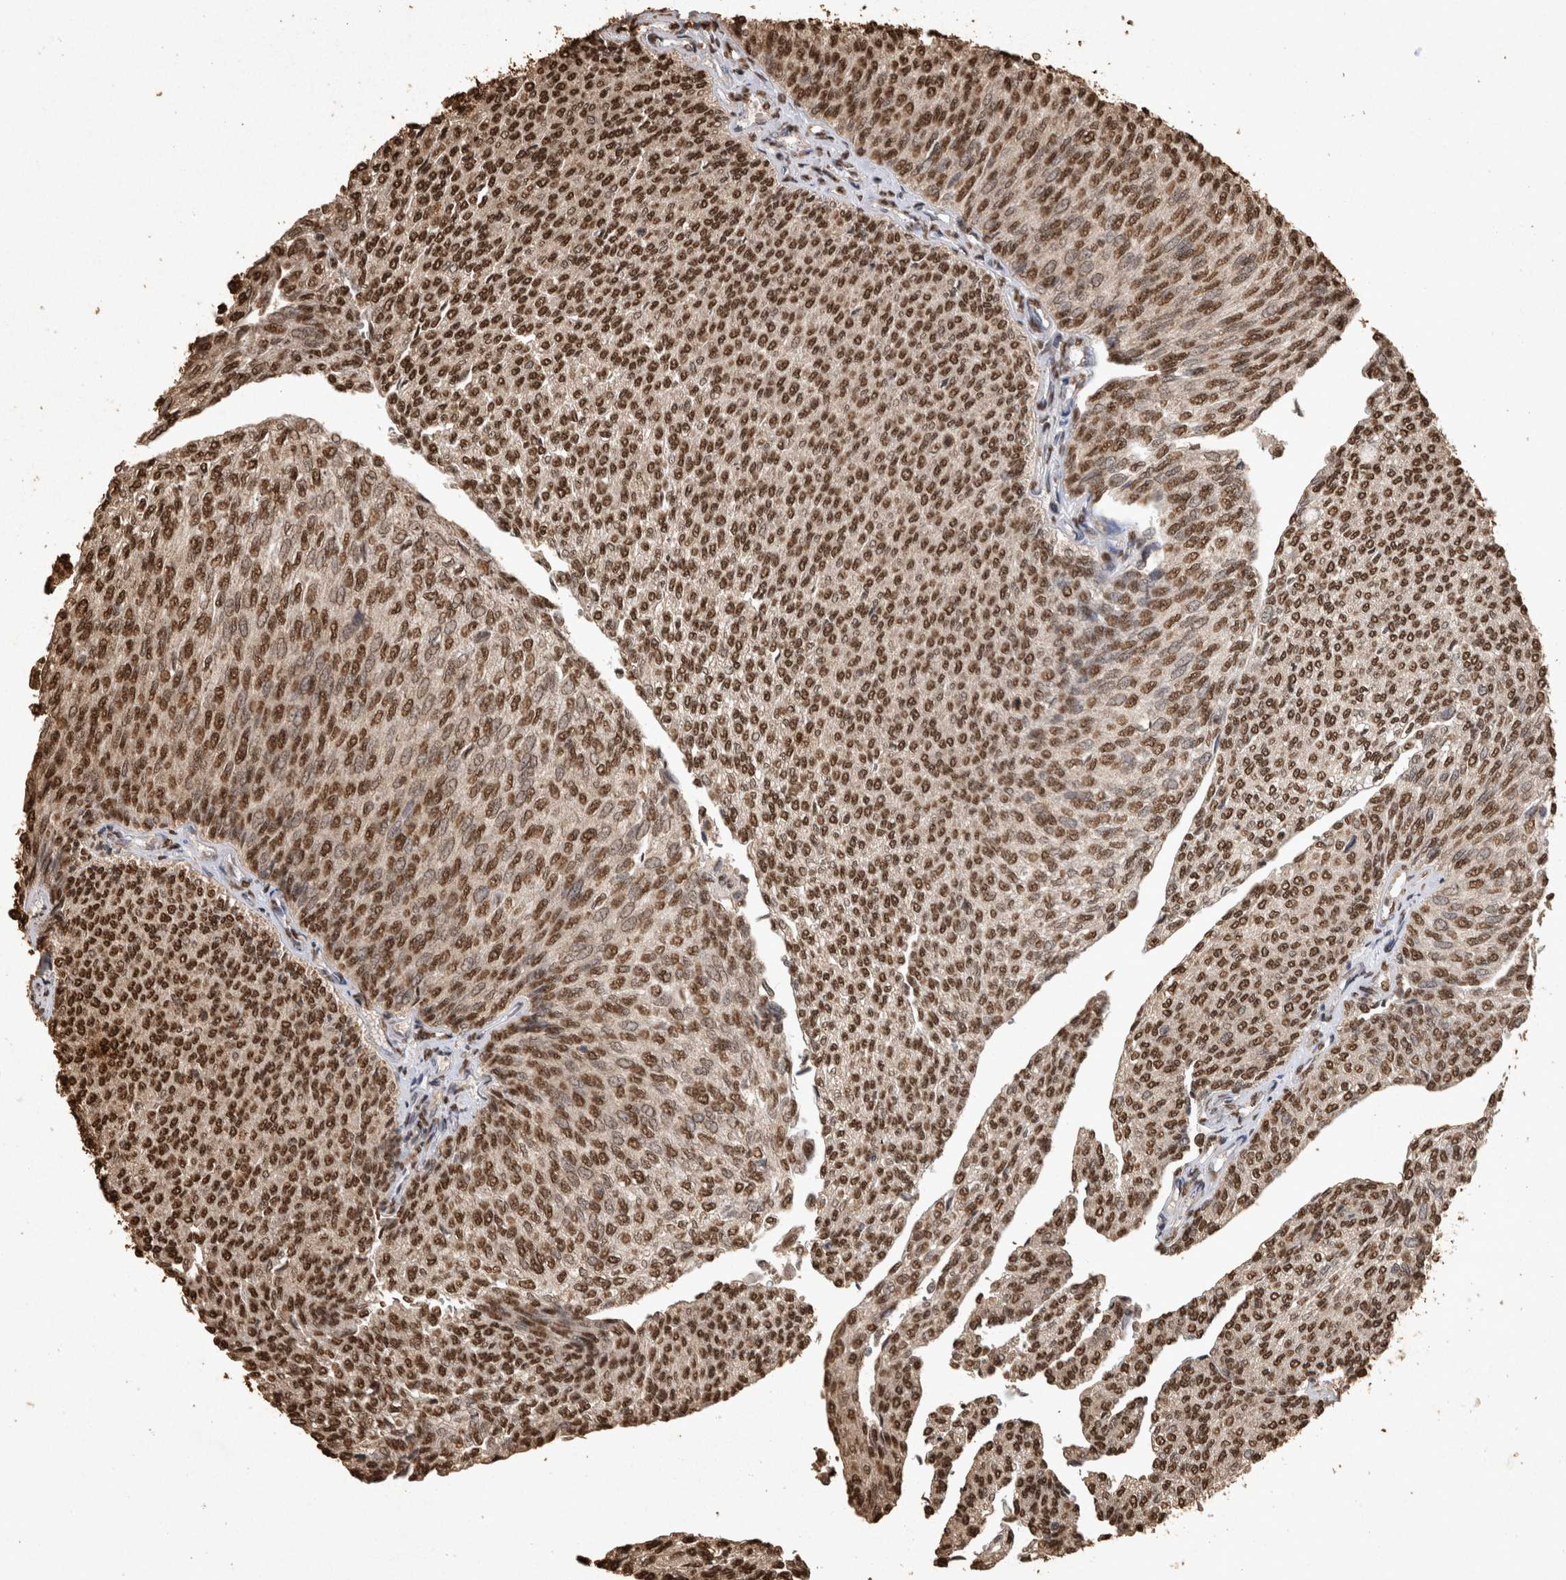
{"staining": {"intensity": "strong", "quantity": ">75%", "location": "nuclear"}, "tissue": "urothelial cancer", "cell_type": "Tumor cells", "image_type": "cancer", "snomed": [{"axis": "morphology", "description": "Urothelial carcinoma, Low grade"}, {"axis": "topography", "description": "Urinary bladder"}], "caption": "Immunohistochemical staining of urothelial cancer reveals high levels of strong nuclear staining in approximately >75% of tumor cells.", "gene": "OAS2", "patient": {"sex": "female", "age": 79}}